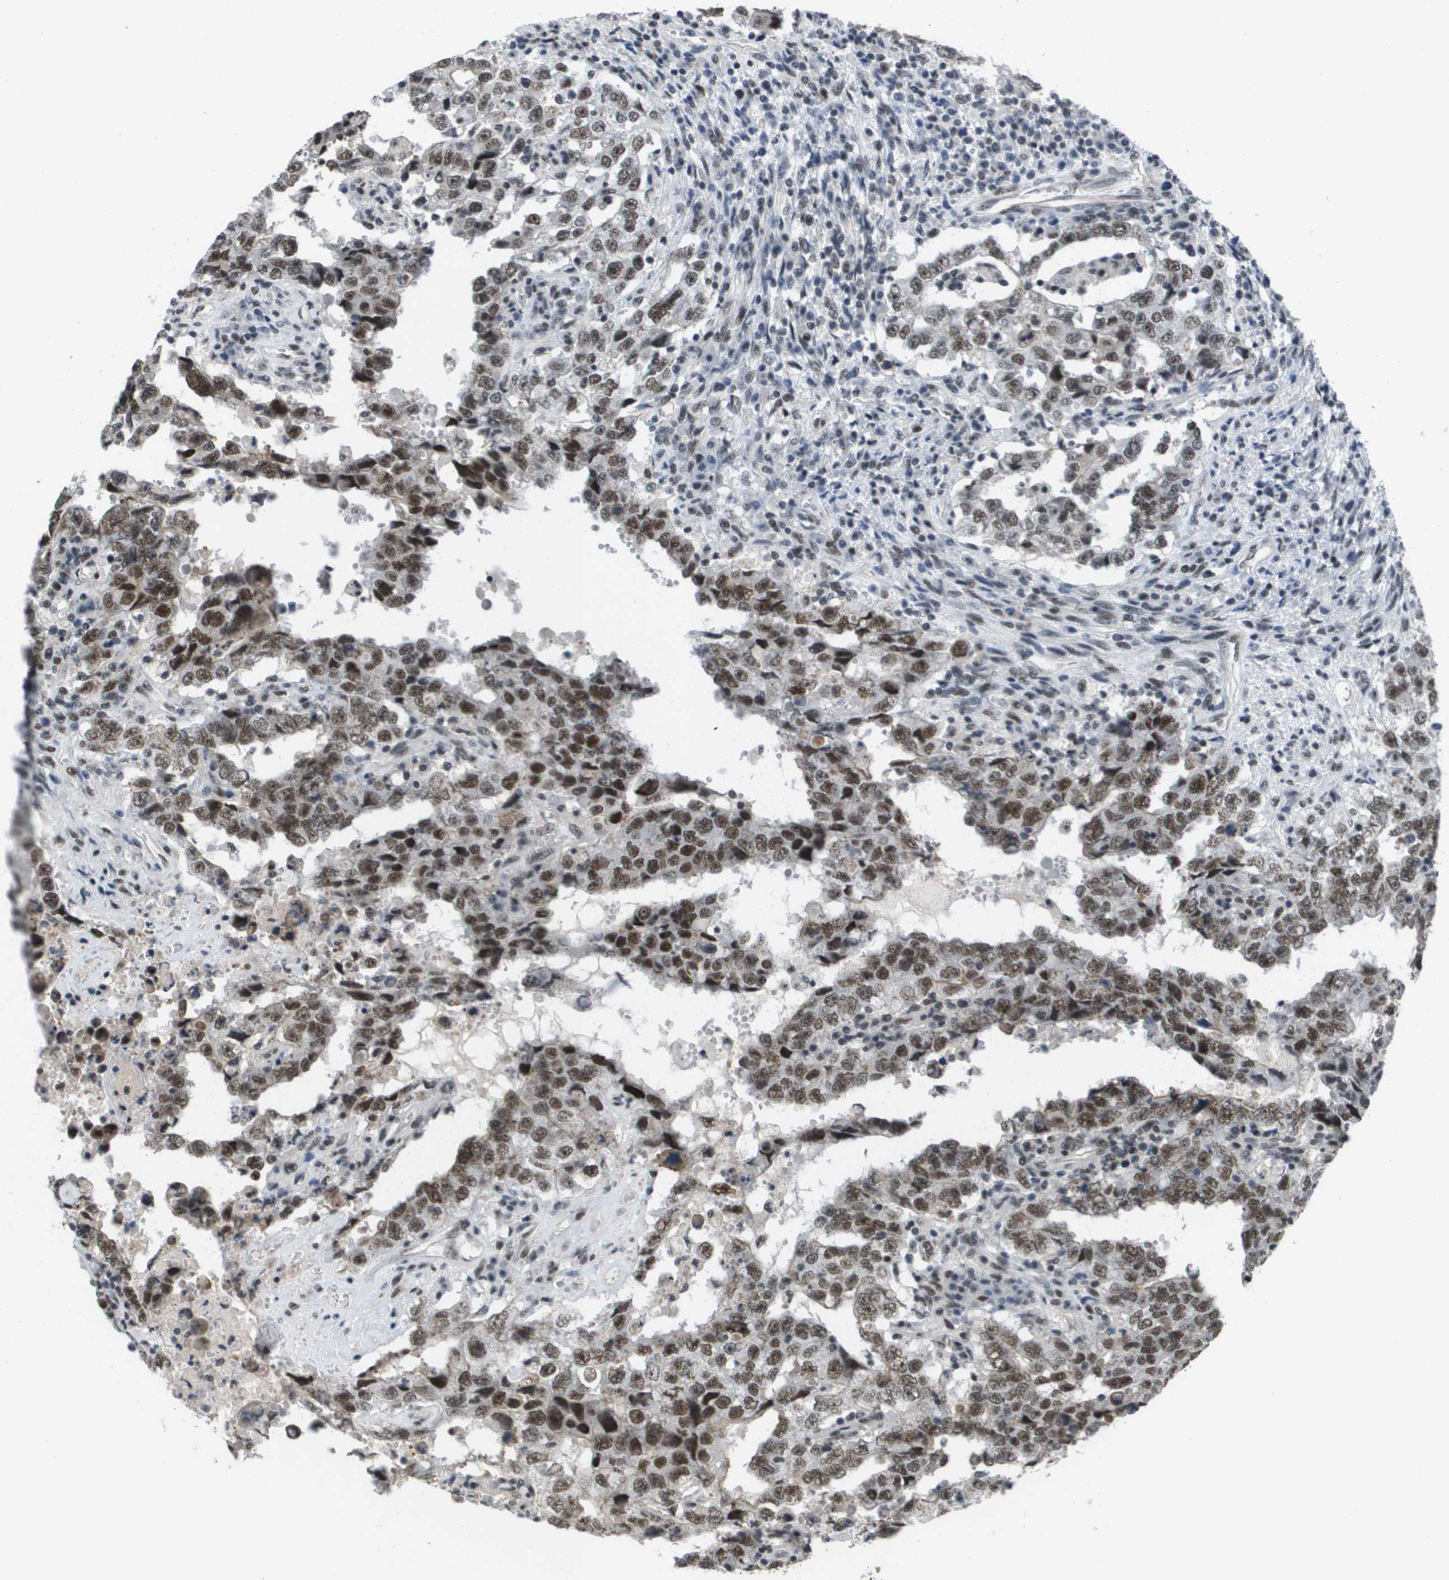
{"staining": {"intensity": "moderate", "quantity": ">75%", "location": "nuclear"}, "tissue": "testis cancer", "cell_type": "Tumor cells", "image_type": "cancer", "snomed": [{"axis": "morphology", "description": "Carcinoma, Embryonal, NOS"}, {"axis": "topography", "description": "Testis"}], "caption": "Moderate nuclear protein expression is present in about >75% of tumor cells in testis cancer (embryonal carcinoma).", "gene": "ISY1", "patient": {"sex": "male", "age": 26}}